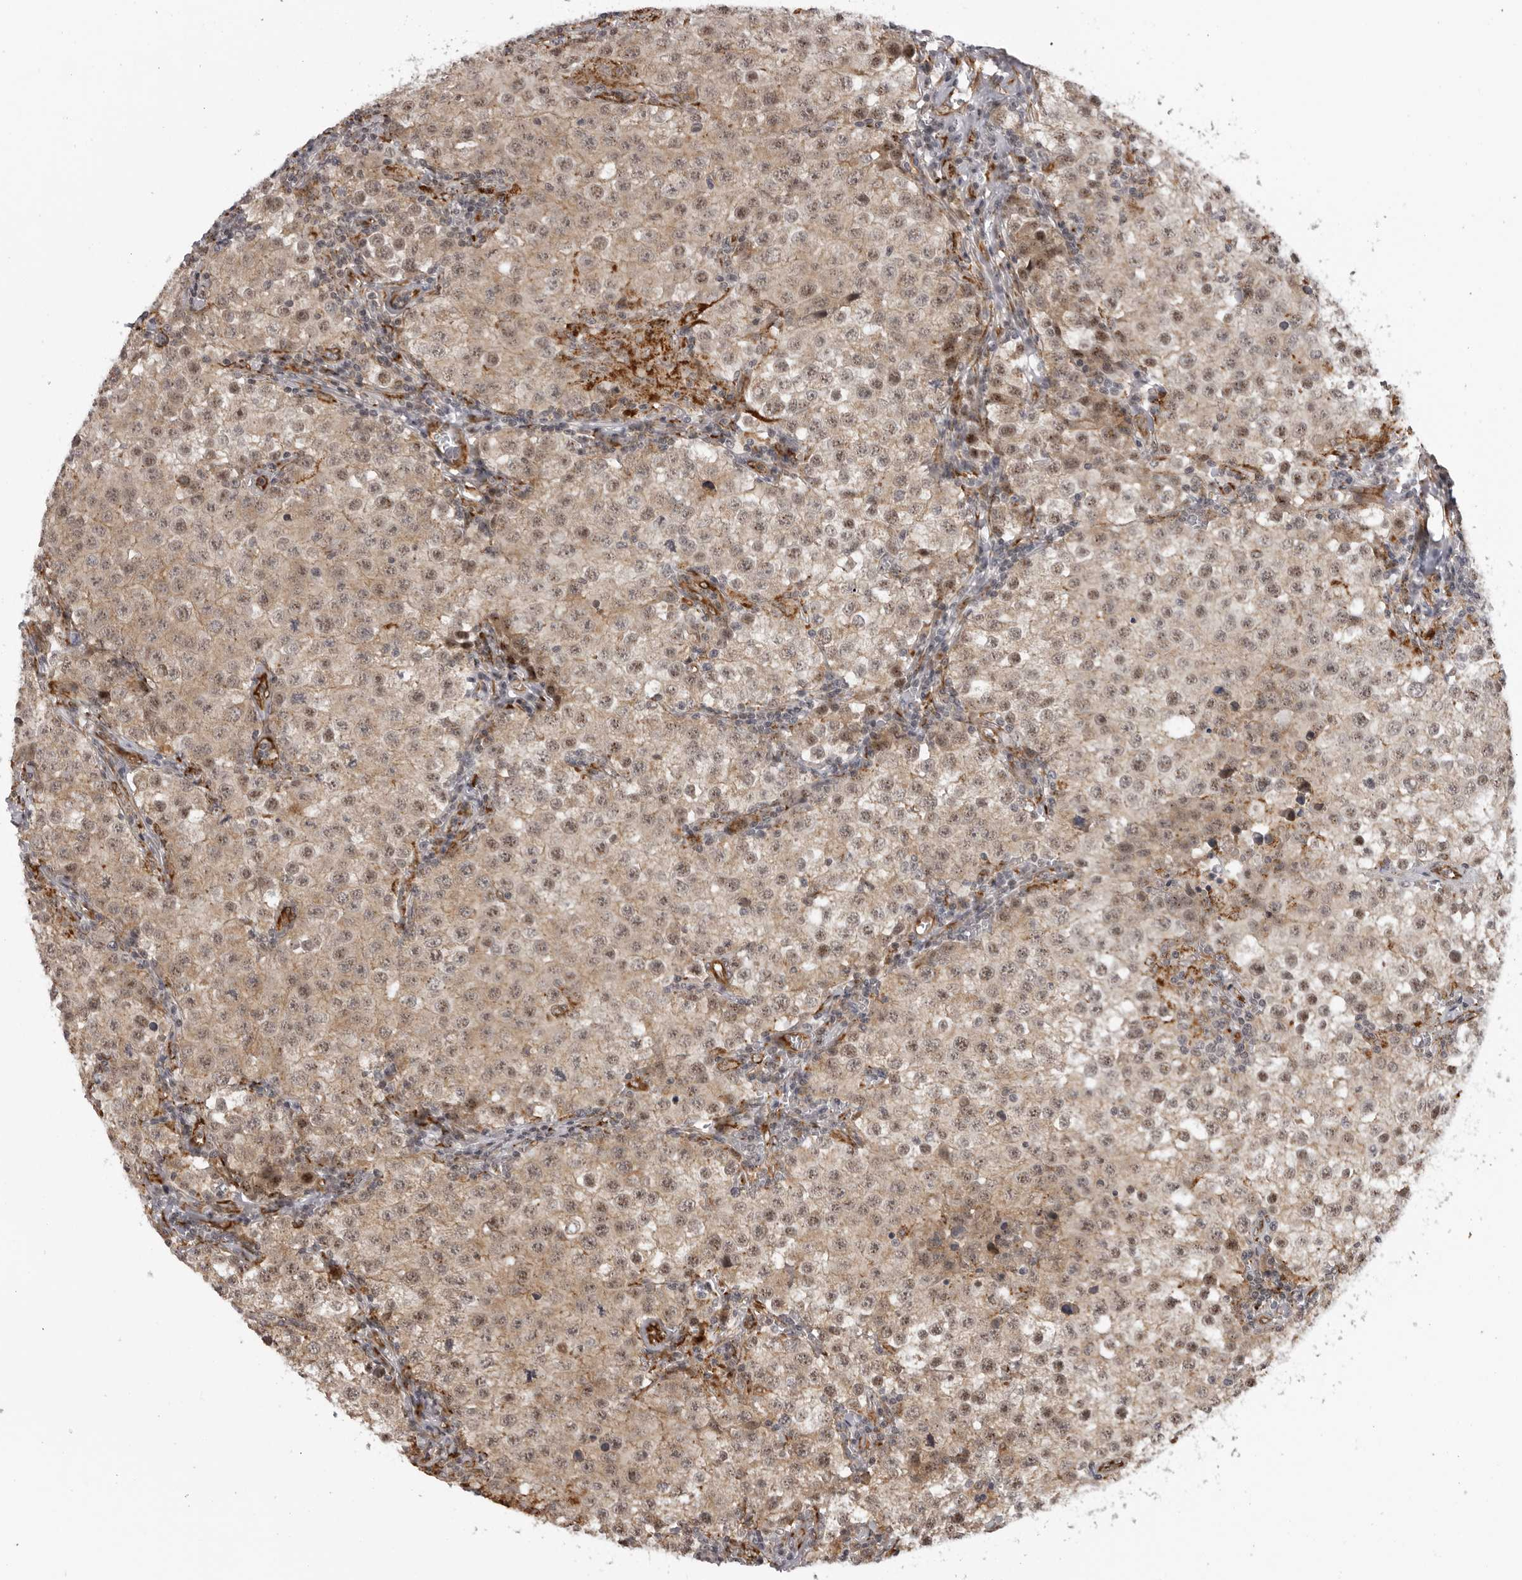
{"staining": {"intensity": "moderate", "quantity": ">75%", "location": "cytoplasmic/membranous,nuclear"}, "tissue": "testis cancer", "cell_type": "Tumor cells", "image_type": "cancer", "snomed": [{"axis": "morphology", "description": "Seminoma, NOS"}, {"axis": "morphology", "description": "Carcinoma, Embryonal, NOS"}, {"axis": "topography", "description": "Testis"}], "caption": "Immunohistochemical staining of testis cancer shows moderate cytoplasmic/membranous and nuclear protein expression in approximately >75% of tumor cells.", "gene": "DNAH14", "patient": {"sex": "male", "age": 43}}